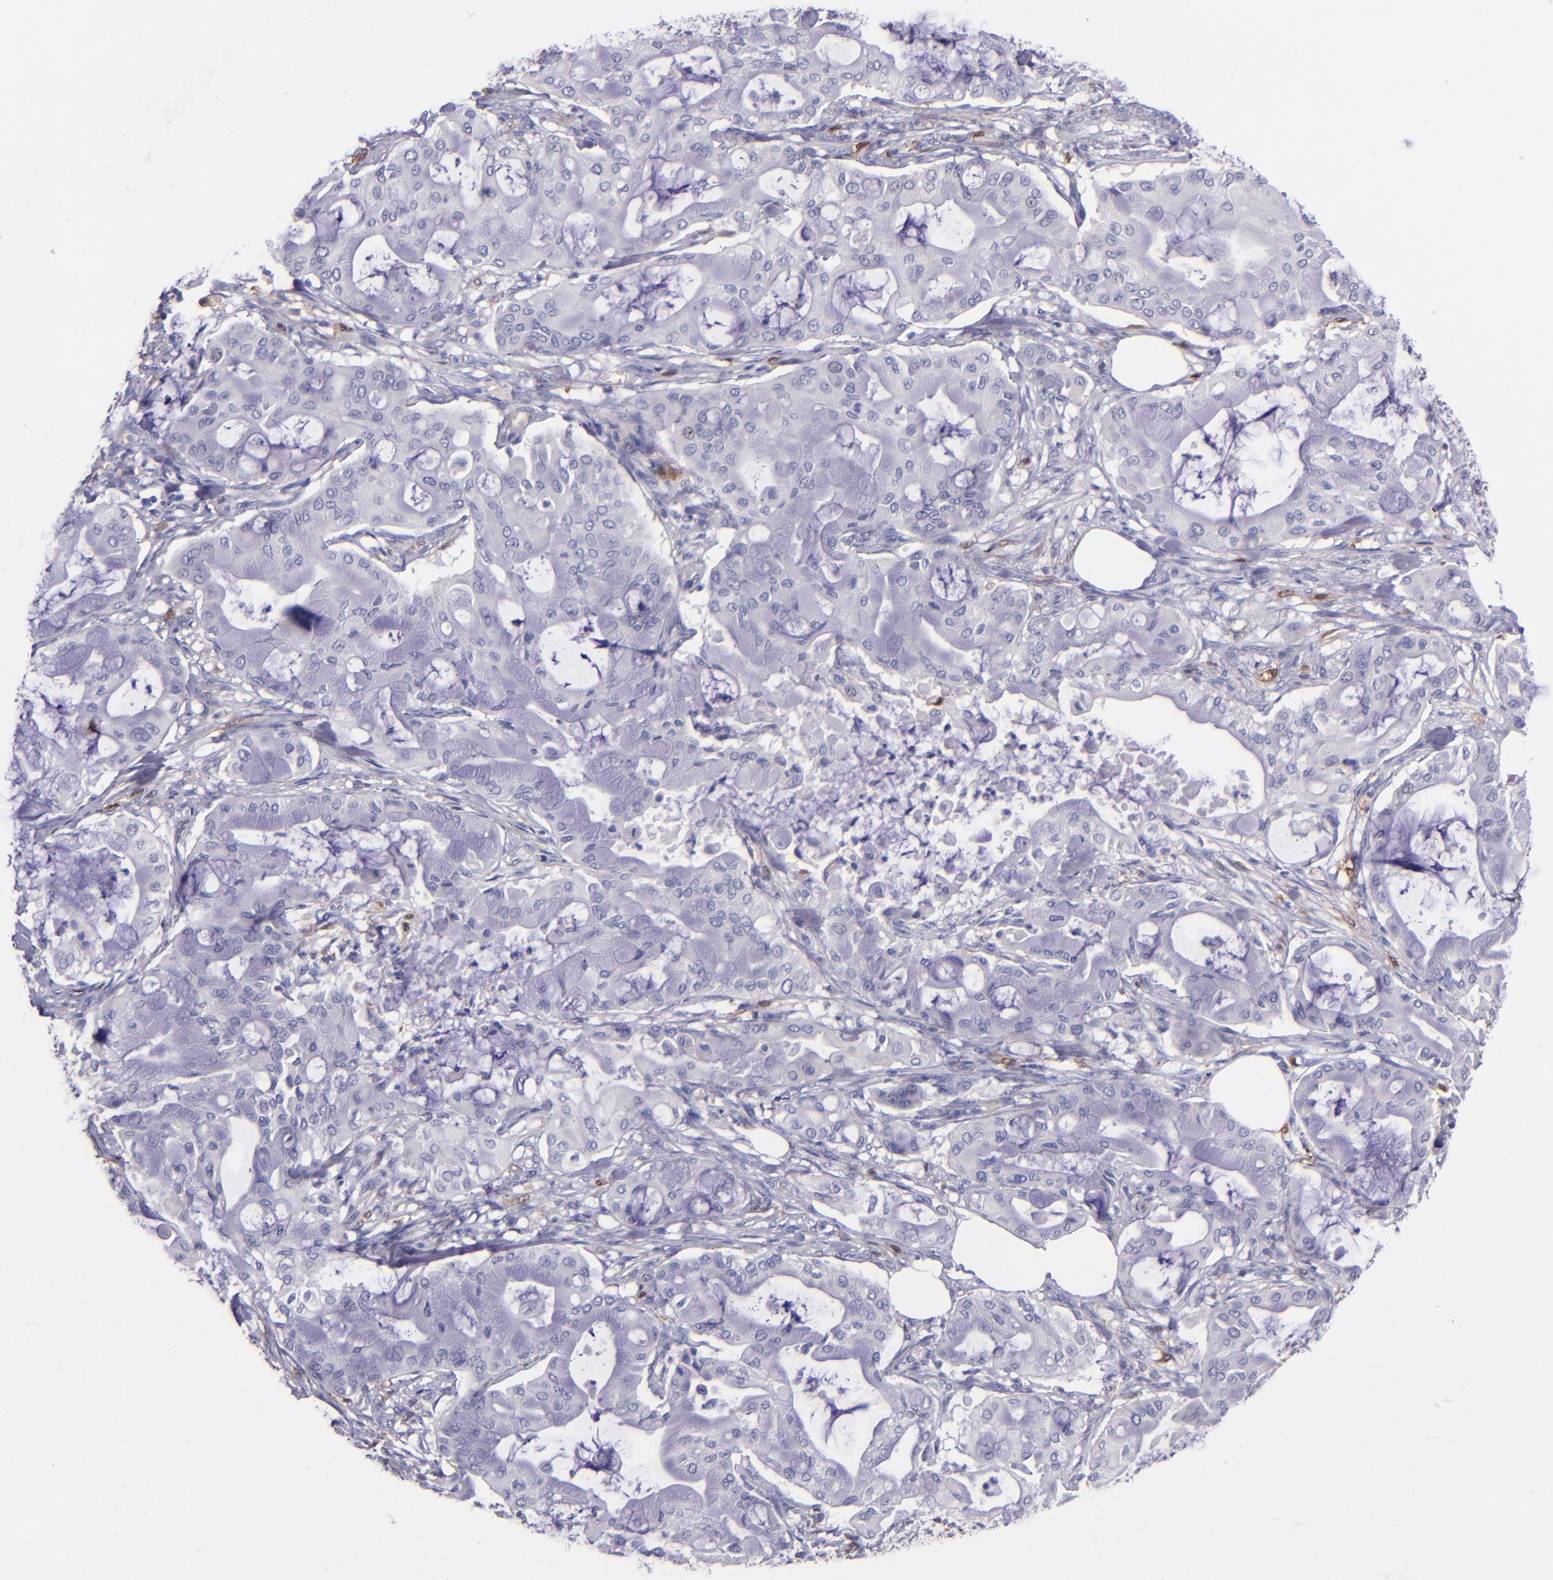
{"staining": {"intensity": "negative", "quantity": "none", "location": "none"}, "tissue": "pancreatic cancer", "cell_type": "Tumor cells", "image_type": "cancer", "snomed": [{"axis": "morphology", "description": "Adenocarcinoma, NOS"}, {"axis": "morphology", "description": "Adenocarcinoma, metastatic, NOS"}, {"axis": "topography", "description": "Lymph node"}, {"axis": "topography", "description": "Pancreas"}, {"axis": "topography", "description": "Duodenum"}], "caption": "Tumor cells are negative for protein expression in human adenocarcinoma (pancreatic).", "gene": "F13A1", "patient": {"sex": "female", "age": 64}}